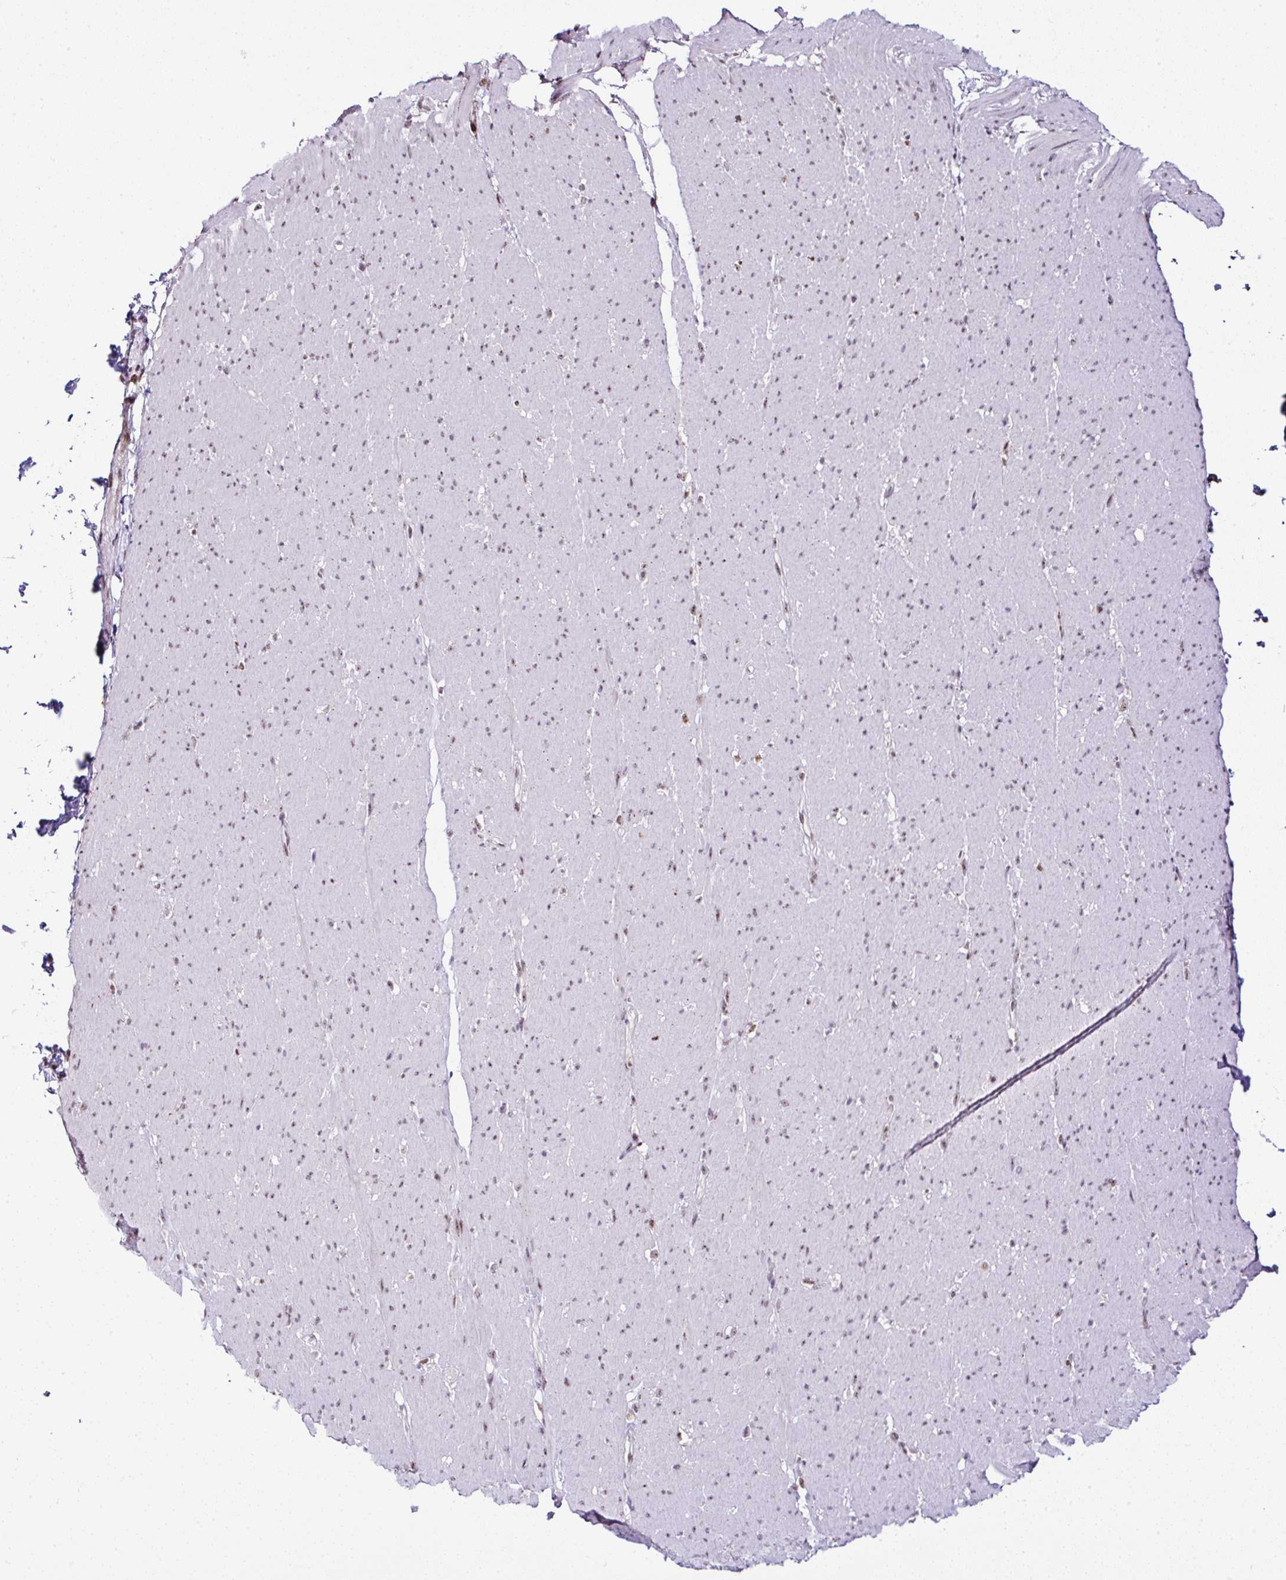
{"staining": {"intensity": "moderate", "quantity": "25%-75%", "location": "nuclear"}, "tissue": "smooth muscle", "cell_type": "Smooth muscle cells", "image_type": "normal", "snomed": [{"axis": "morphology", "description": "Normal tissue, NOS"}, {"axis": "topography", "description": "Smooth muscle"}, {"axis": "topography", "description": "Rectum"}], "caption": "The photomicrograph shows a brown stain indicating the presence of a protein in the nuclear of smooth muscle cells in smooth muscle.", "gene": "PTPN2", "patient": {"sex": "male", "age": 53}}